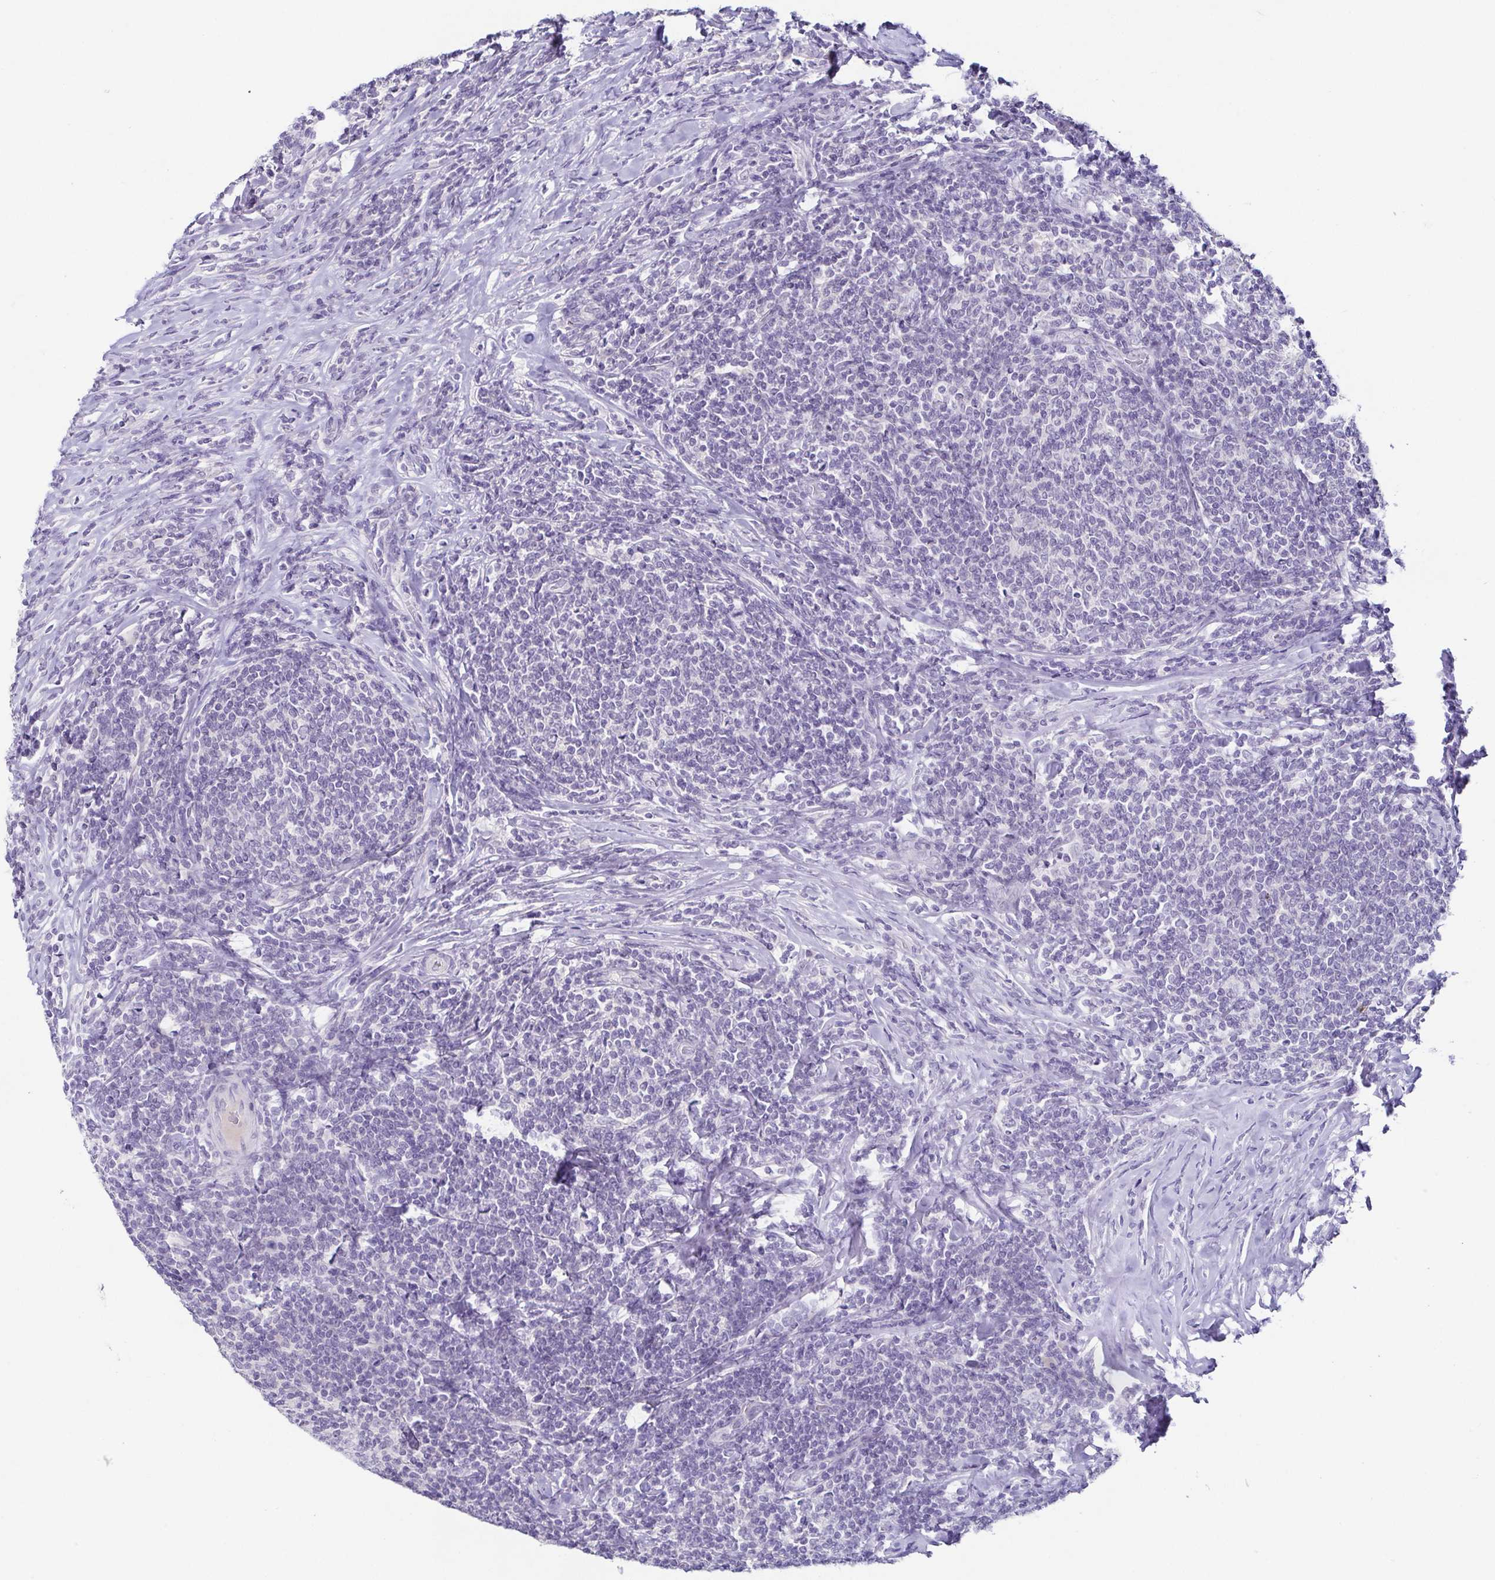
{"staining": {"intensity": "negative", "quantity": "none", "location": "none"}, "tissue": "lymphoma", "cell_type": "Tumor cells", "image_type": "cancer", "snomed": [{"axis": "morphology", "description": "Malignant lymphoma, non-Hodgkin's type, Low grade"}, {"axis": "topography", "description": "Lymph node"}], "caption": "Immunohistochemical staining of lymphoma reveals no significant staining in tumor cells. The staining is performed using DAB (3,3'-diaminobenzidine) brown chromogen with nuclei counter-stained in using hematoxylin.", "gene": "TP73", "patient": {"sex": "male", "age": 52}}